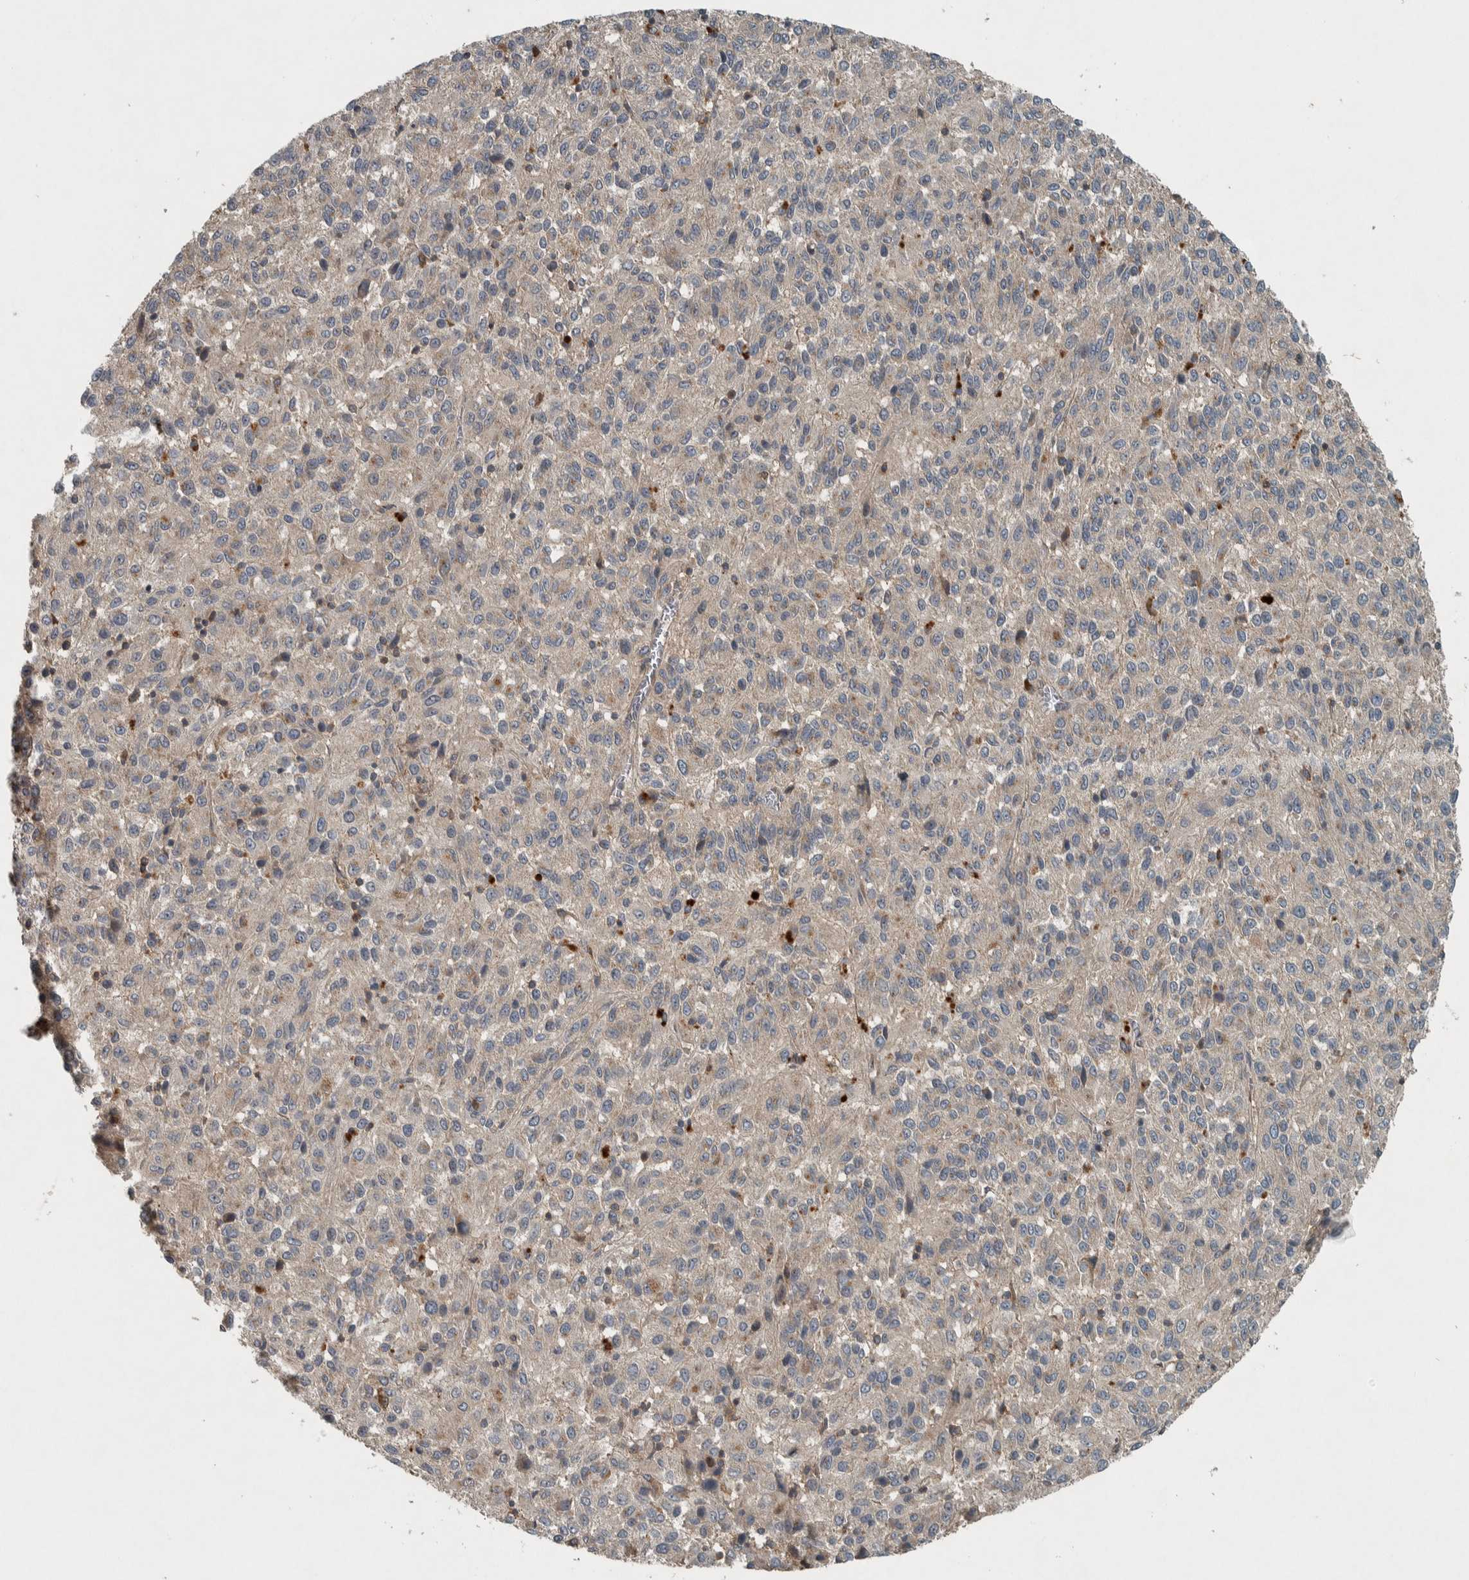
{"staining": {"intensity": "weak", "quantity": "25%-75%", "location": "cytoplasmic/membranous"}, "tissue": "melanoma", "cell_type": "Tumor cells", "image_type": "cancer", "snomed": [{"axis": "morphology", "description": "Malignant melanoma, Metastatic site"}, {"axis": "topography", "description": "Lung"}], "caption": "Melanoma stained with DAB (3,3'-diaminobenzidine) immunohistochemistry (IHC) reveals low levels of weak cytoplasmic/membranous positivity in approximately 25%-75% of tumor cells. (DAB IHC with brightfield microscopy, high magnification).", "gene": "CLCN2", "patient": {"sex": "male", "age": 64}}